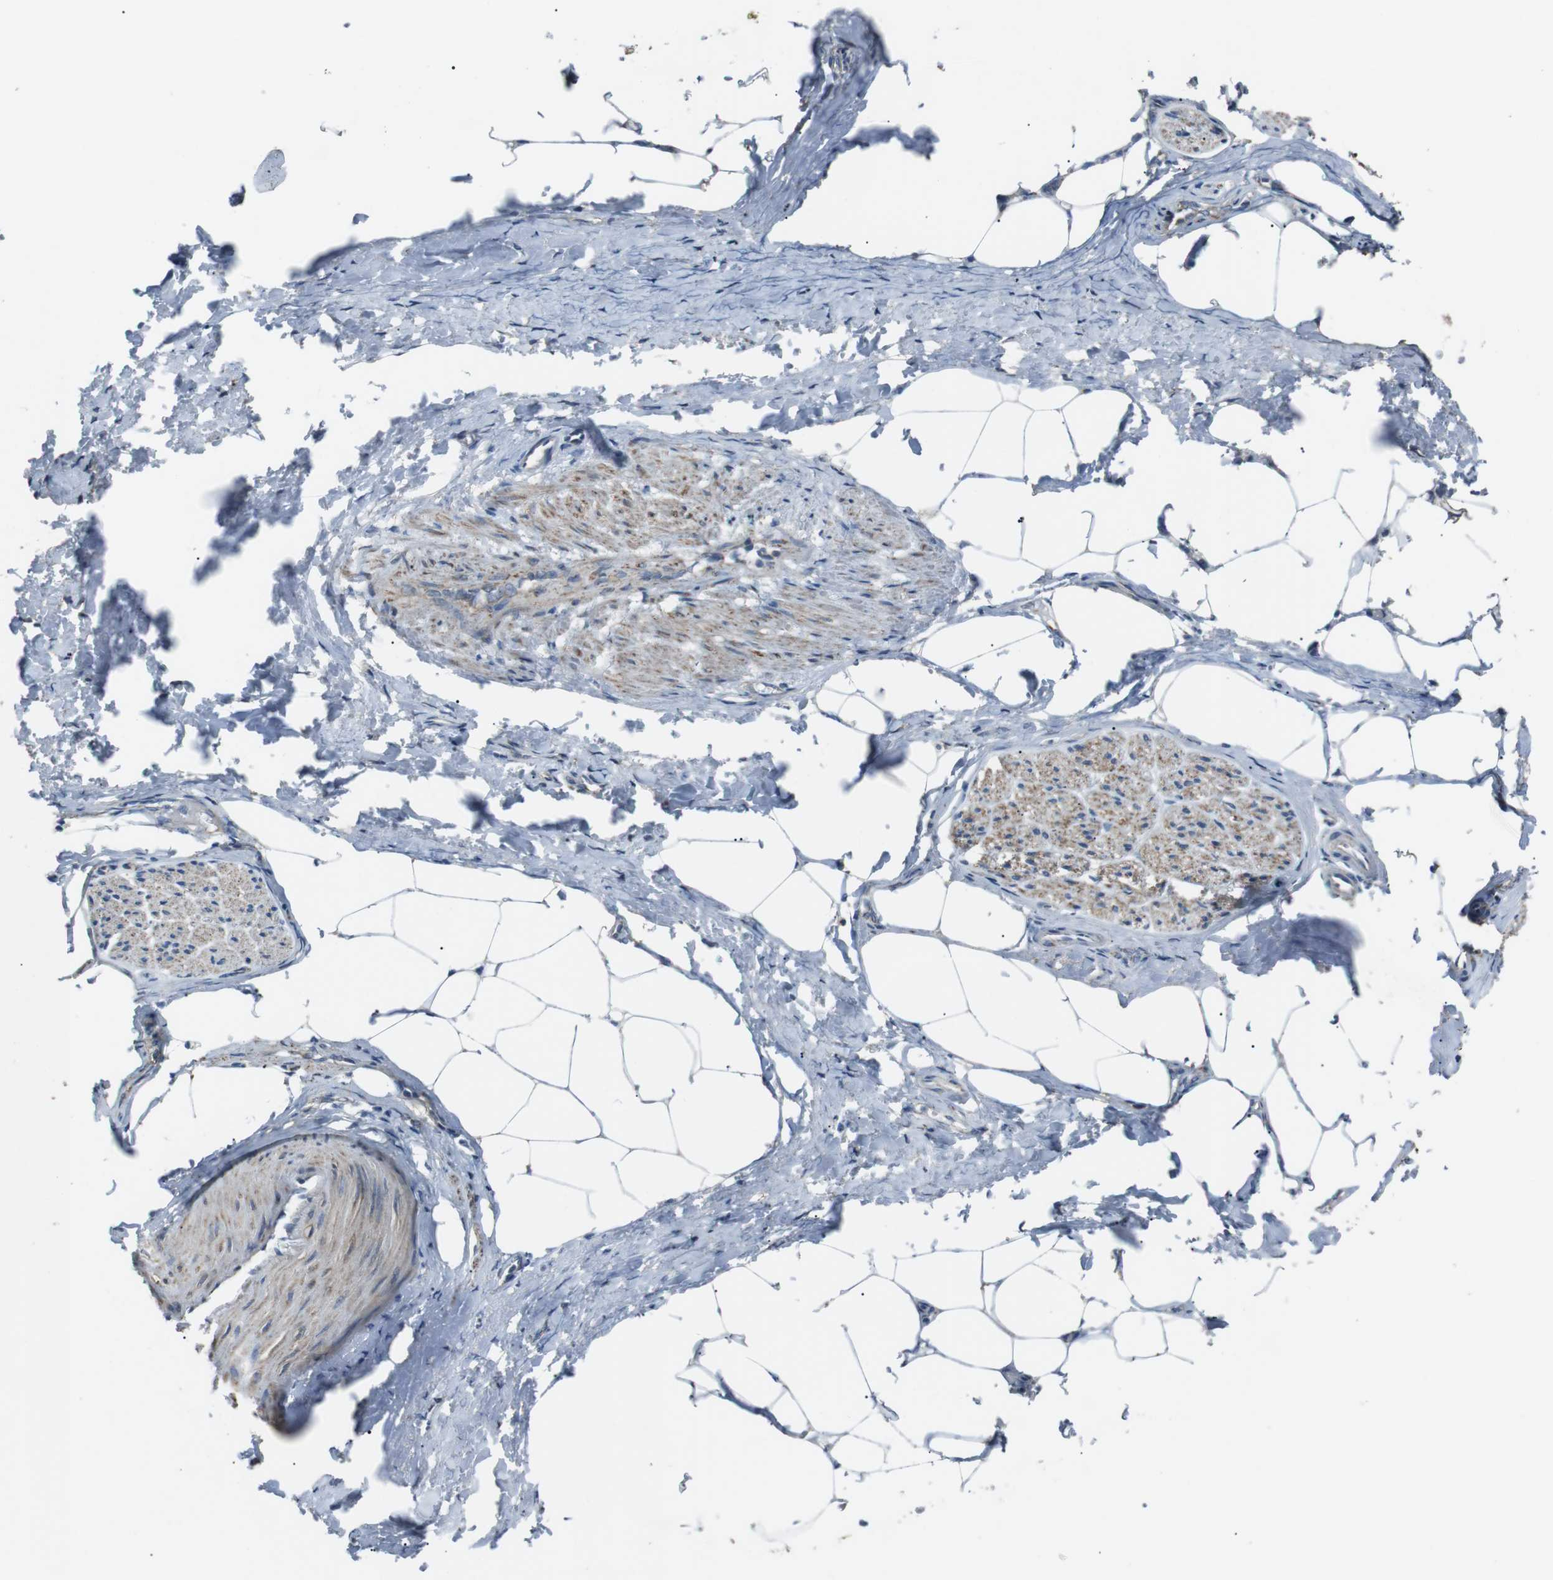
{"staining": {"intensity": "negative", "quantity": "none", "location": "none"}, "tissue": "adipose tissue", "cell_type": "Adipocytes", "image_type": "normal", "snomed": [{"axis": "morphology", "description": "Normal tissue, NOS"}, {"axis": "topography", "description": "Soft tissue"}, {"axis": "topography", "description": "Vascular tissue"}], "caption": "This is an IHC histopathology image of unremarkable adipose tissue. There is no staining in adipocytes.", "gene": "CISD2", "patient": {"sex": "female", "age": 35}}